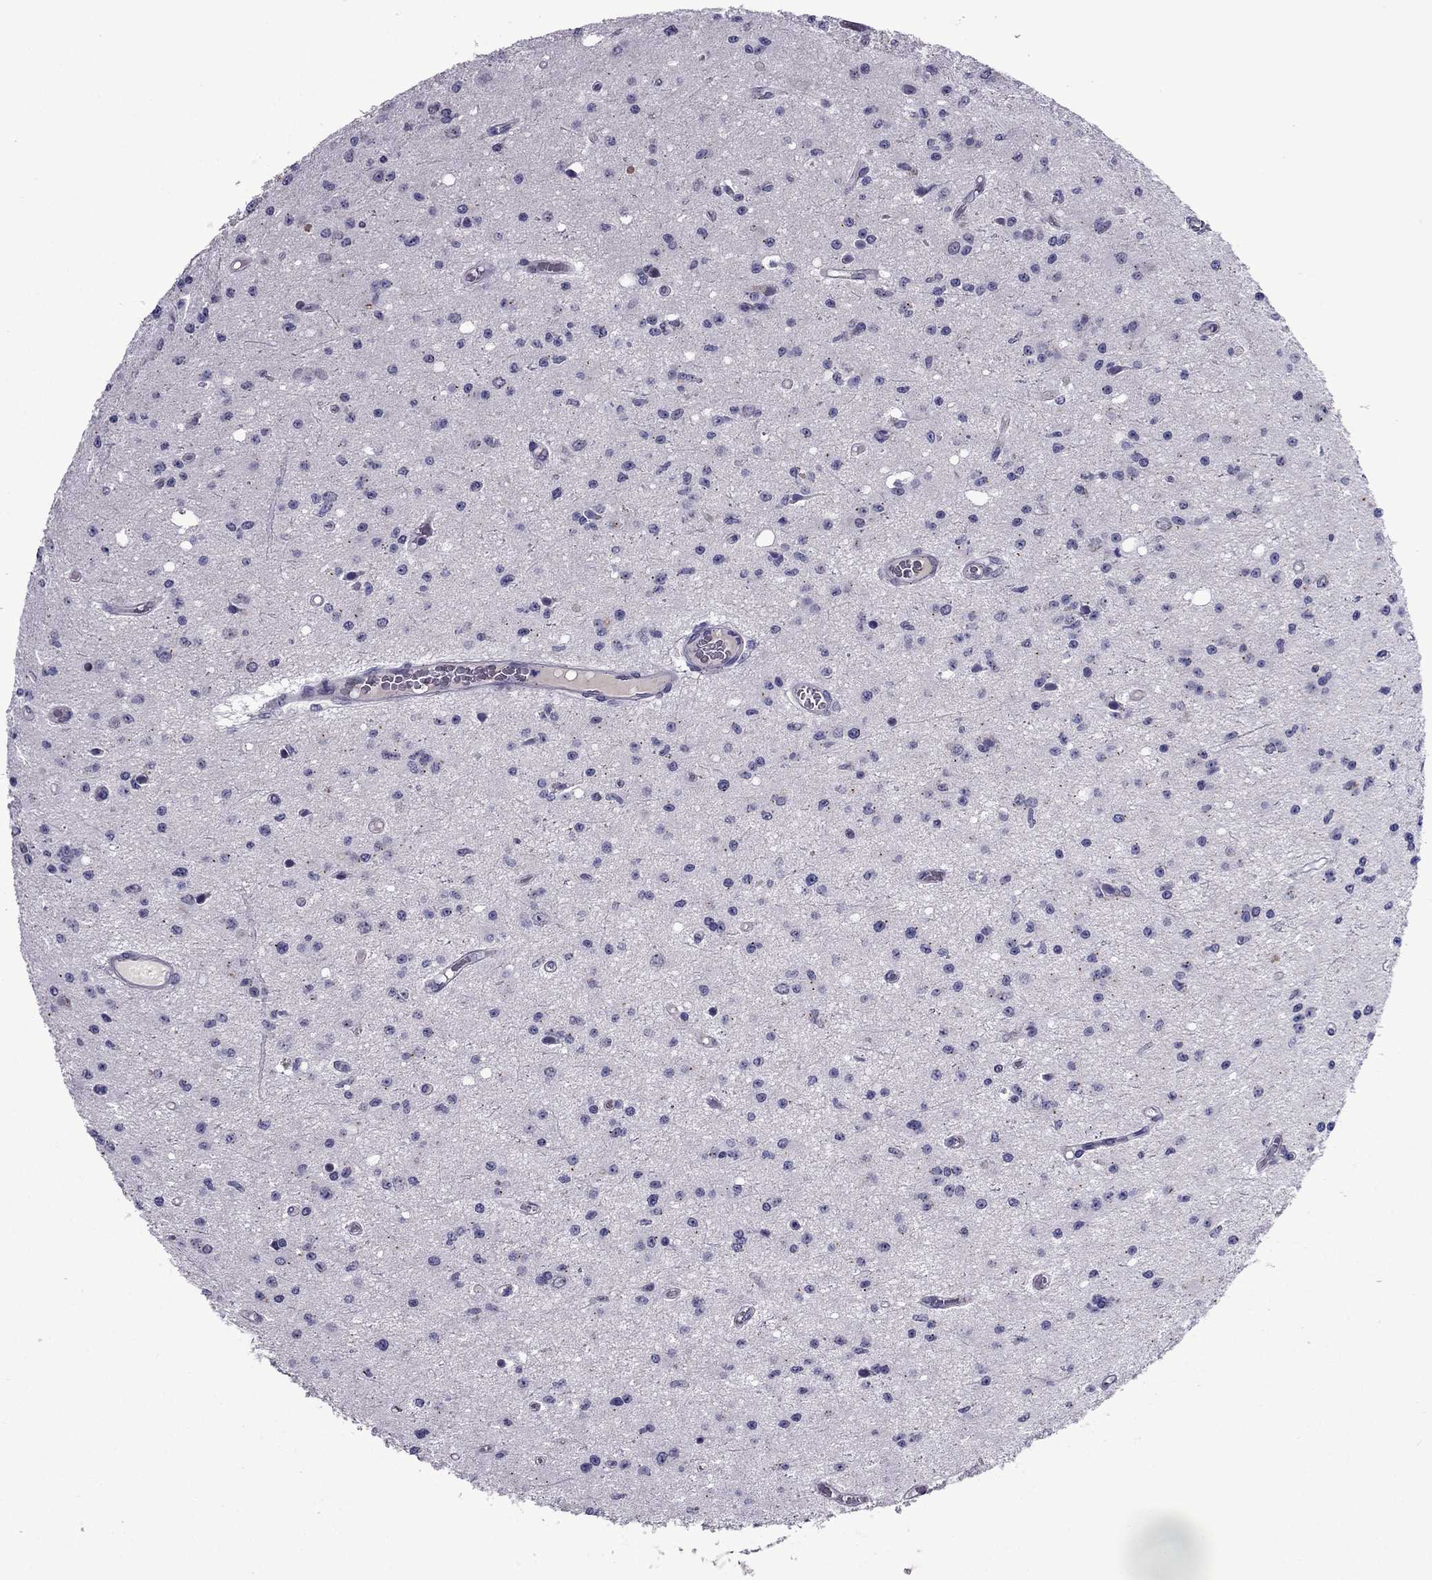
{"staining": {"intensity": "negative", "quantity": "none", "location": "none"}, "tissue": "glioma", "cell_type": "Tumor cells", "image_type": "cancer", "snomed": [{"axis": "morphology", "description": "Glioma, malignant, Low grade"}, {"axis": "topography", "description": "Brain"}], "caption": "Photomicrograph shows no protein positivity in tumor cells of malignant glioma (low-grade) tissue. Nuclei are stained in blue.", "gene": "MYBPH", "patient": {"sex": "female", "age": 45}}